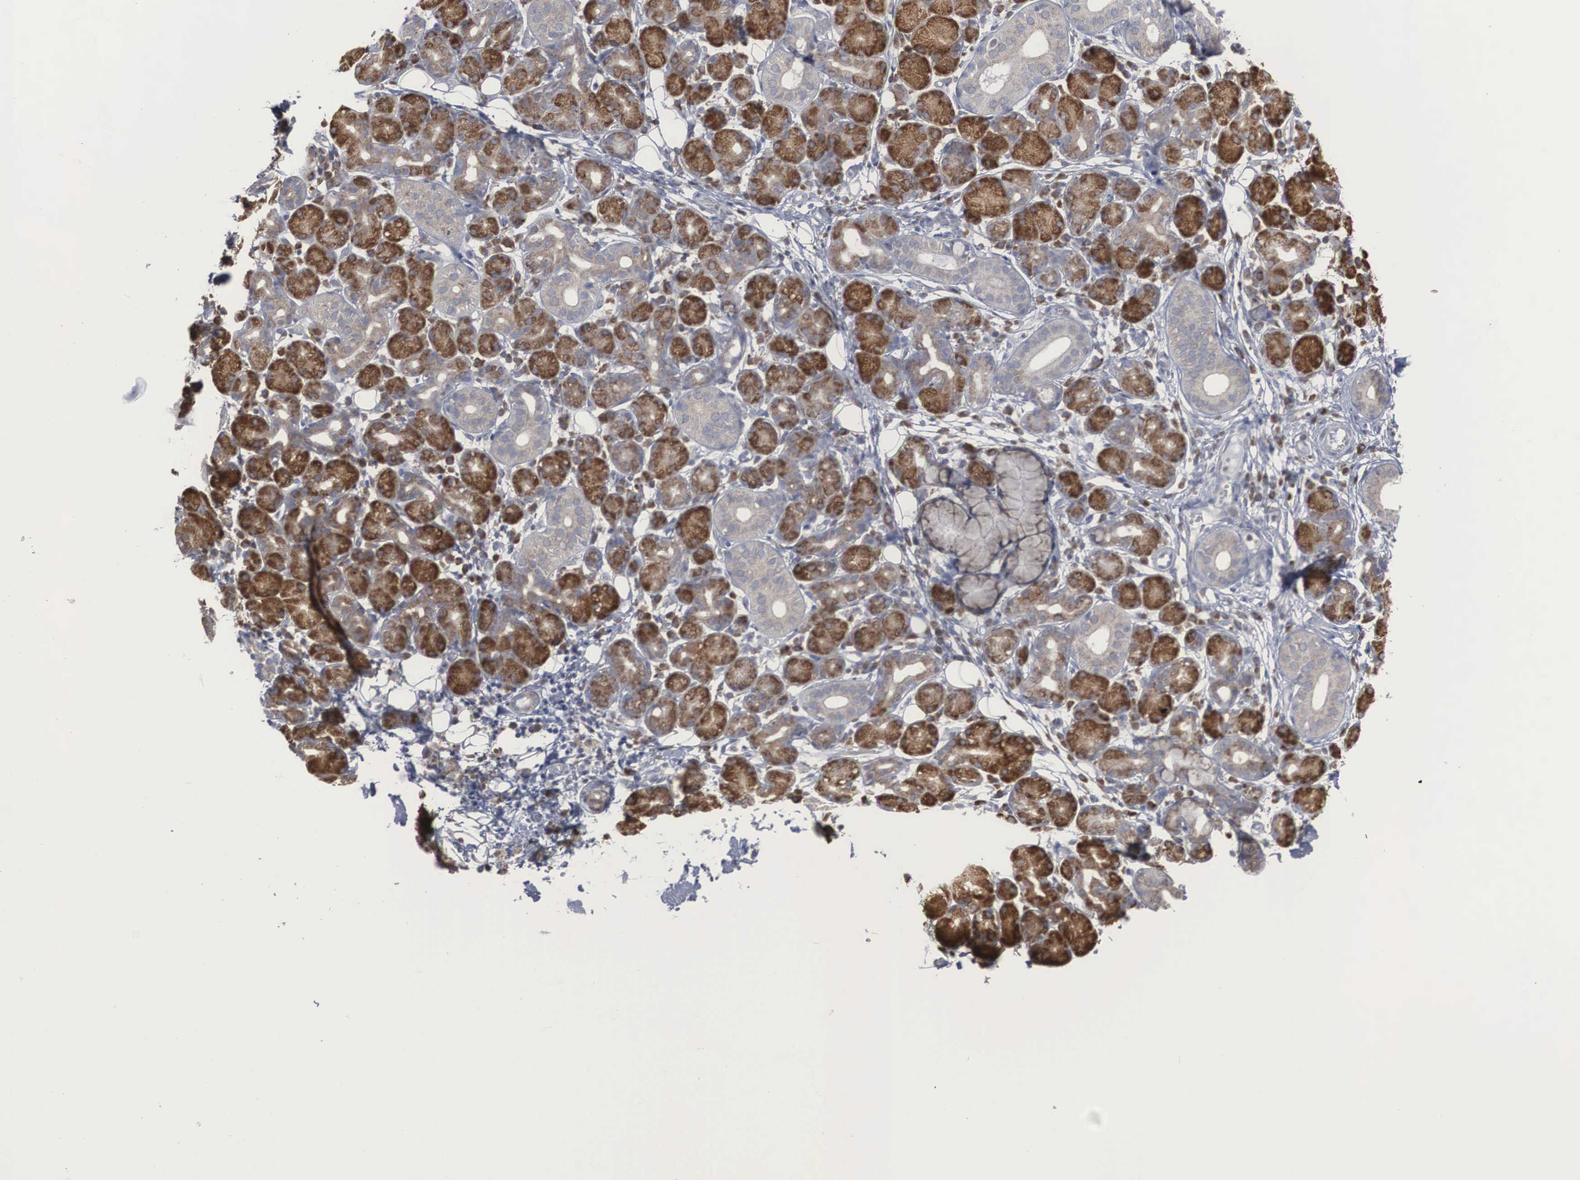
{"staining": {"intensity": "strong", "quantity": "25%-75%", "location": "cytoplasmic/membranous"}, "tissue": "salivary gland", "cell_type": "Glandular cells", "image_type": "normal", "snomed": [{"axis": "morphology", "description": "Normal tissue, NOS"}, {"axis": "topography", "description": "Salivary gland"}, {"axis": "topography", "description": "Peripheral nerve tissue"}], "caption": "Approximately 25%-75% of glandular cells in benign human salivary gland reveal strong cytoplasmic/membranous protein positivity as visualized by brown immunohistochemical staining.", "gene": "CTAGE15", "patient": {"sex": "male", "age": 62}}